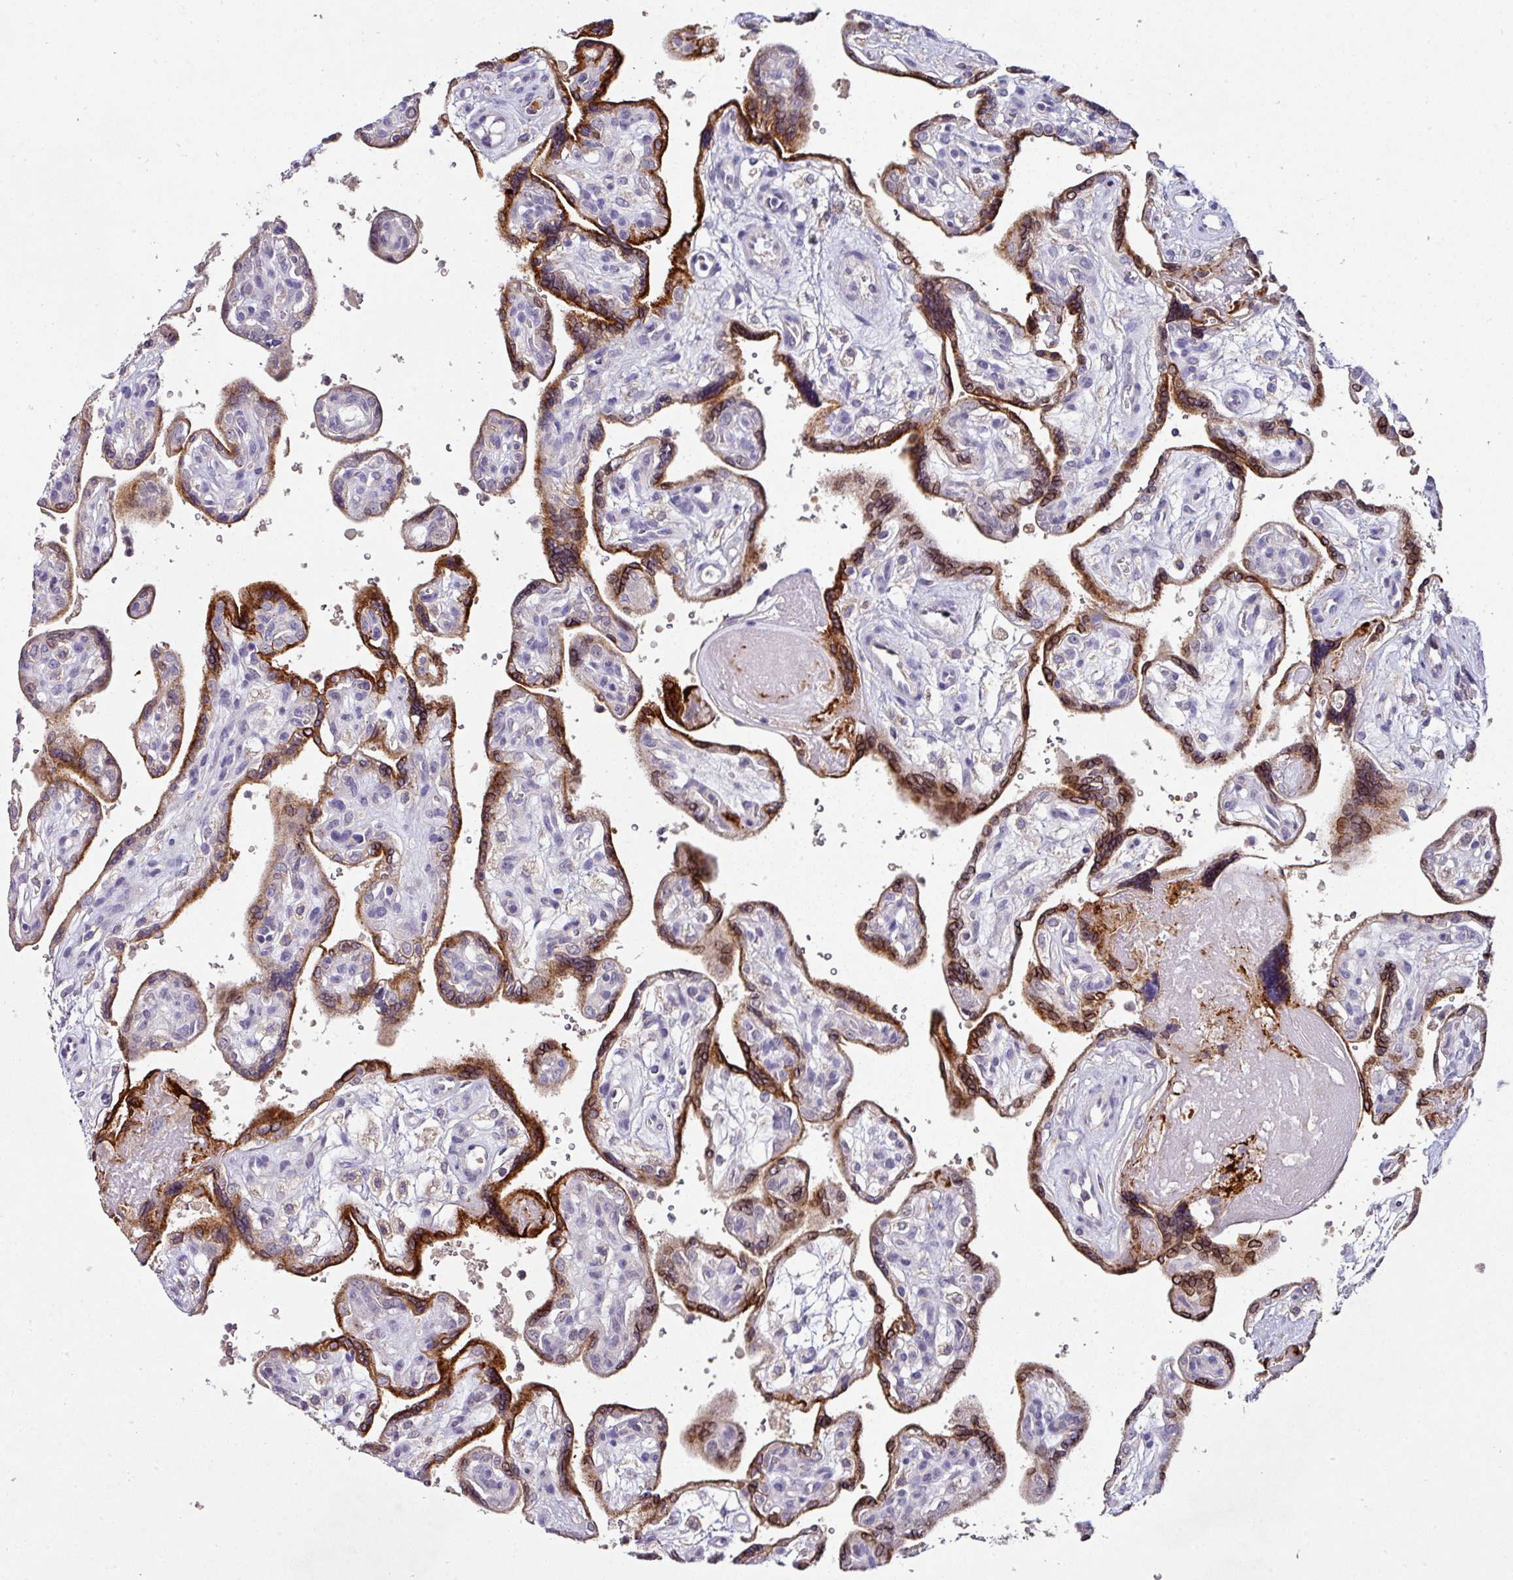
{"staining": {"intensity": "strong", "quantity": "25%-75%", "location": "cytoplasmic/membranous"}, "tissue": "placenta", "cell_type": "Trophoblastic cells", "image_type": "normal", "snomed": [{"axis": "morphology", "description": "Normal tissue, NOS"}, {"axis": "topography", "description": "Placenta"}], "caption": "Approximately 25%-75% of trophoblastic cells in unremarkable human placenta display strong cytoplasmic/membranous protein positivity as visualized by brown immunohistochemical staining.", "gene": "AEBP2", "patient": {"sex": "female", "age": 39}}